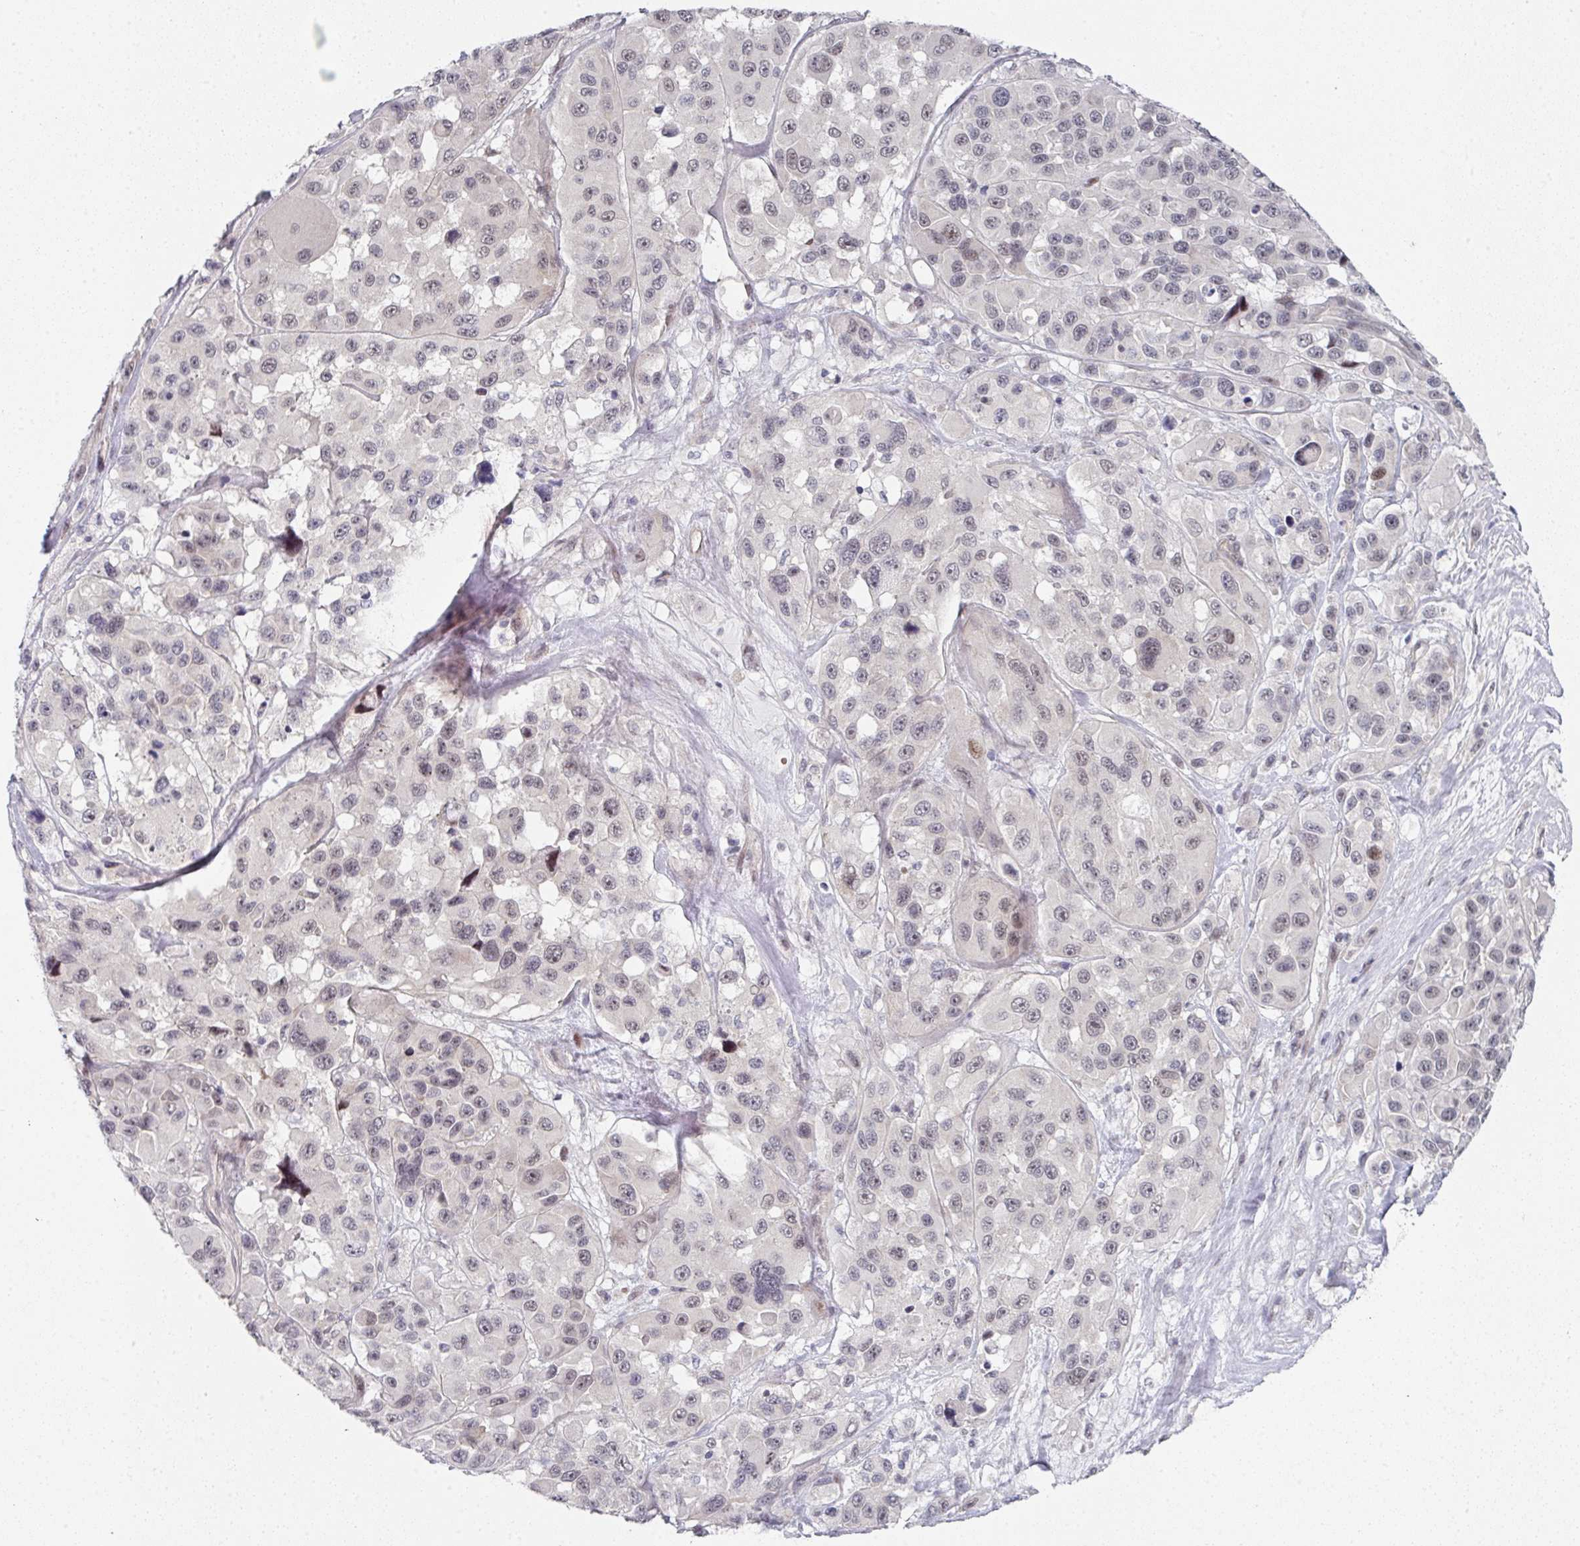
{"staining": {"intensity": "moderate", "quantity": "<25%", "location": "nuclear"}, "tissue": "melanoma", "cell_type": "Tumor cells", "image_type": "cancer", "snomed": [{"axis": "morphology", "description": "Malignant melanoma, Metastatic site"}, {"axis": "topography", "description": "Lymph node"}], "caption": "About <25% of tumor cells in human malignant melanoma (metastatic site) show moderate nuclear protein positivity as visualized by brown immunohistochemical staining.", "gene": "TMCC1", "patient": {"sex": "female", "age": 65}}